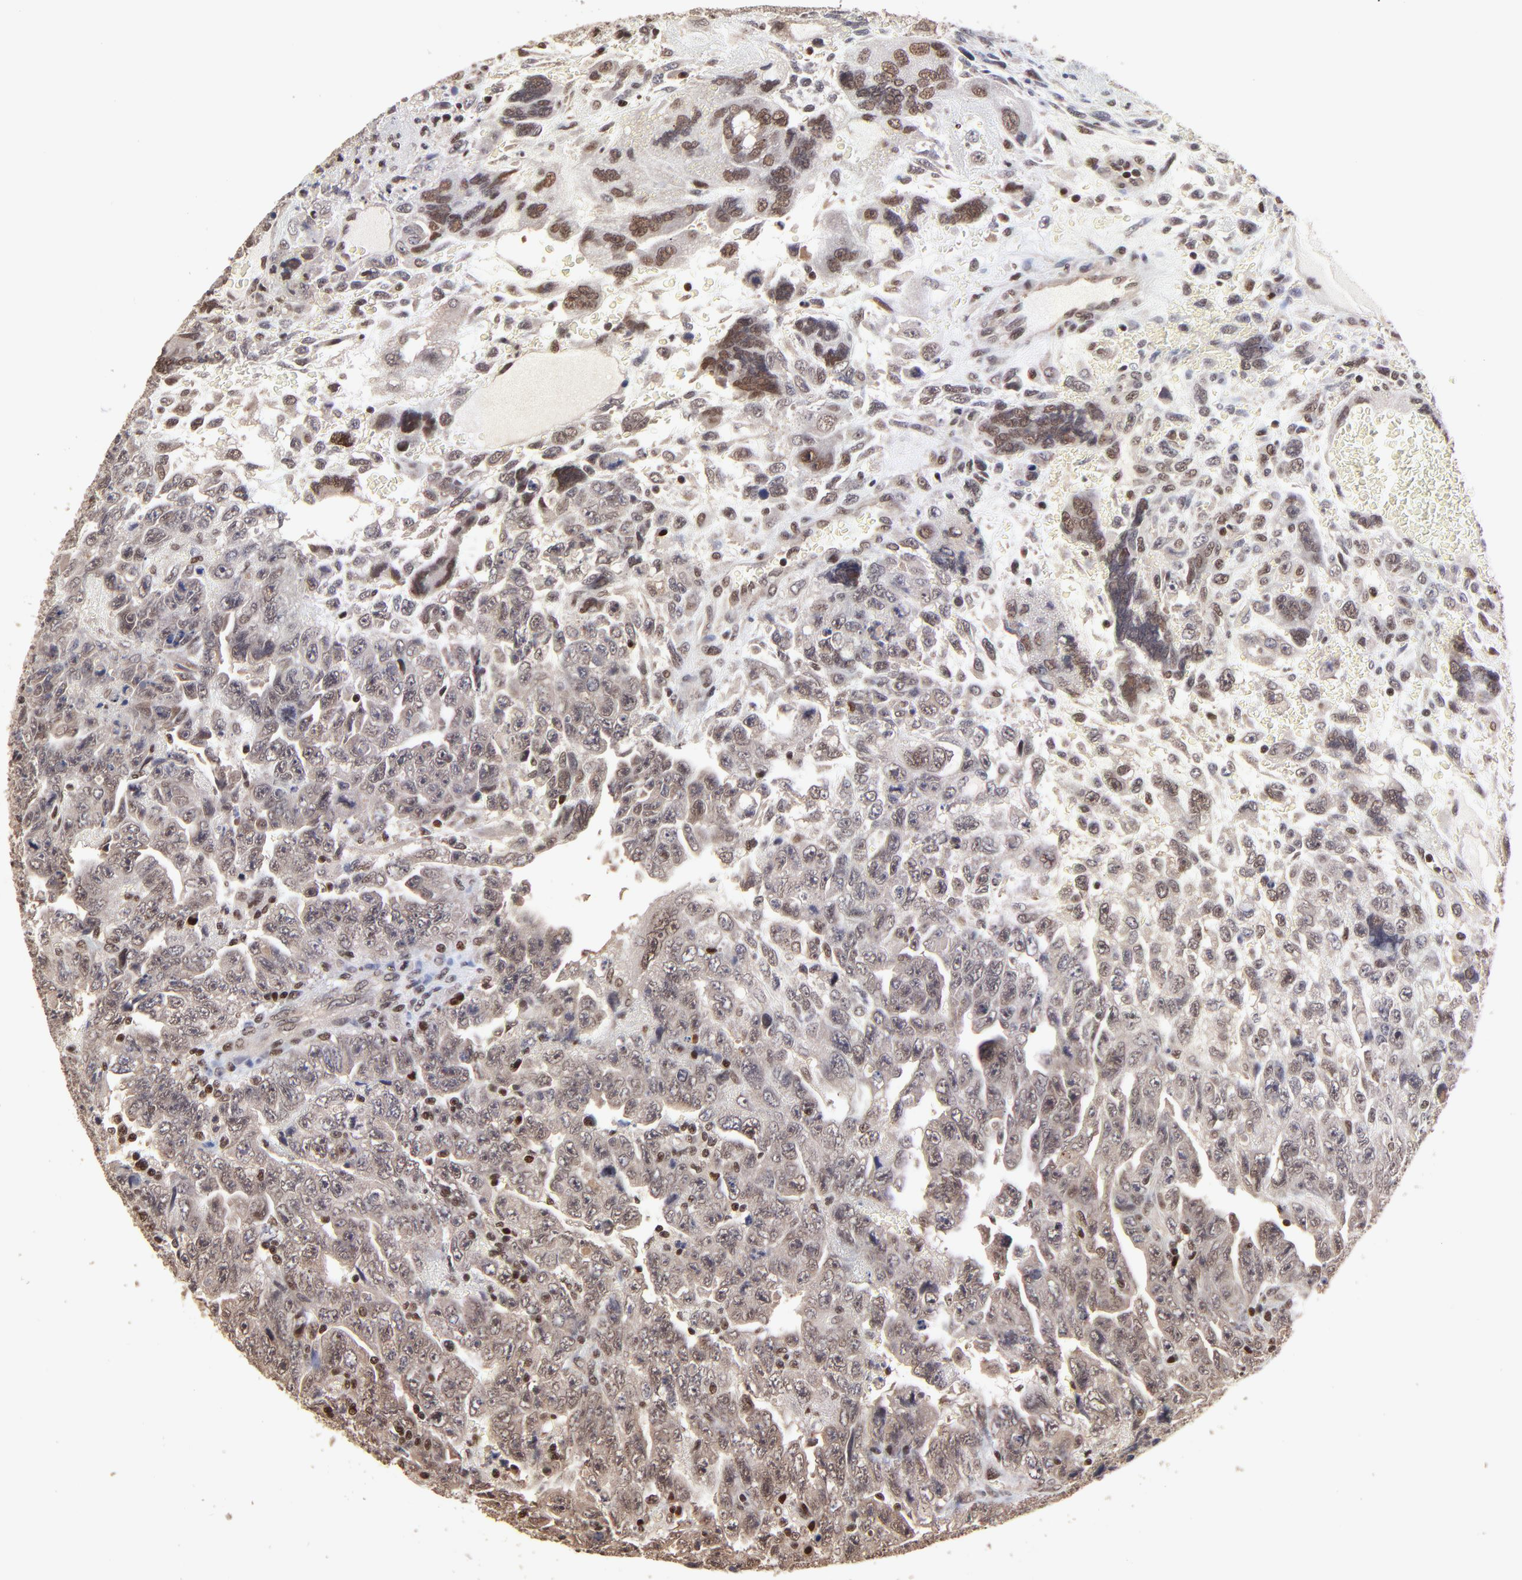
{"staining": {"intensity": "strong", "quantity": "<25%", "location": "nuclear"}, "tissue": "testis cancer", "cell_type": "Tumor cells", "image_type": "cancer", "snomed": [{"axis": "morphology", "description": "Carcinoma, Embryonal, NOS"}, {"axis": "topography", "description": "Testis"}], "caption": "About <25% of tumor cells in testis cancer exhibit strong nuclear protein positivity as visualized by brown immunohistochemical staining.", "gene": "DSN1", "patient": {"sex": "male", "age": 28}}